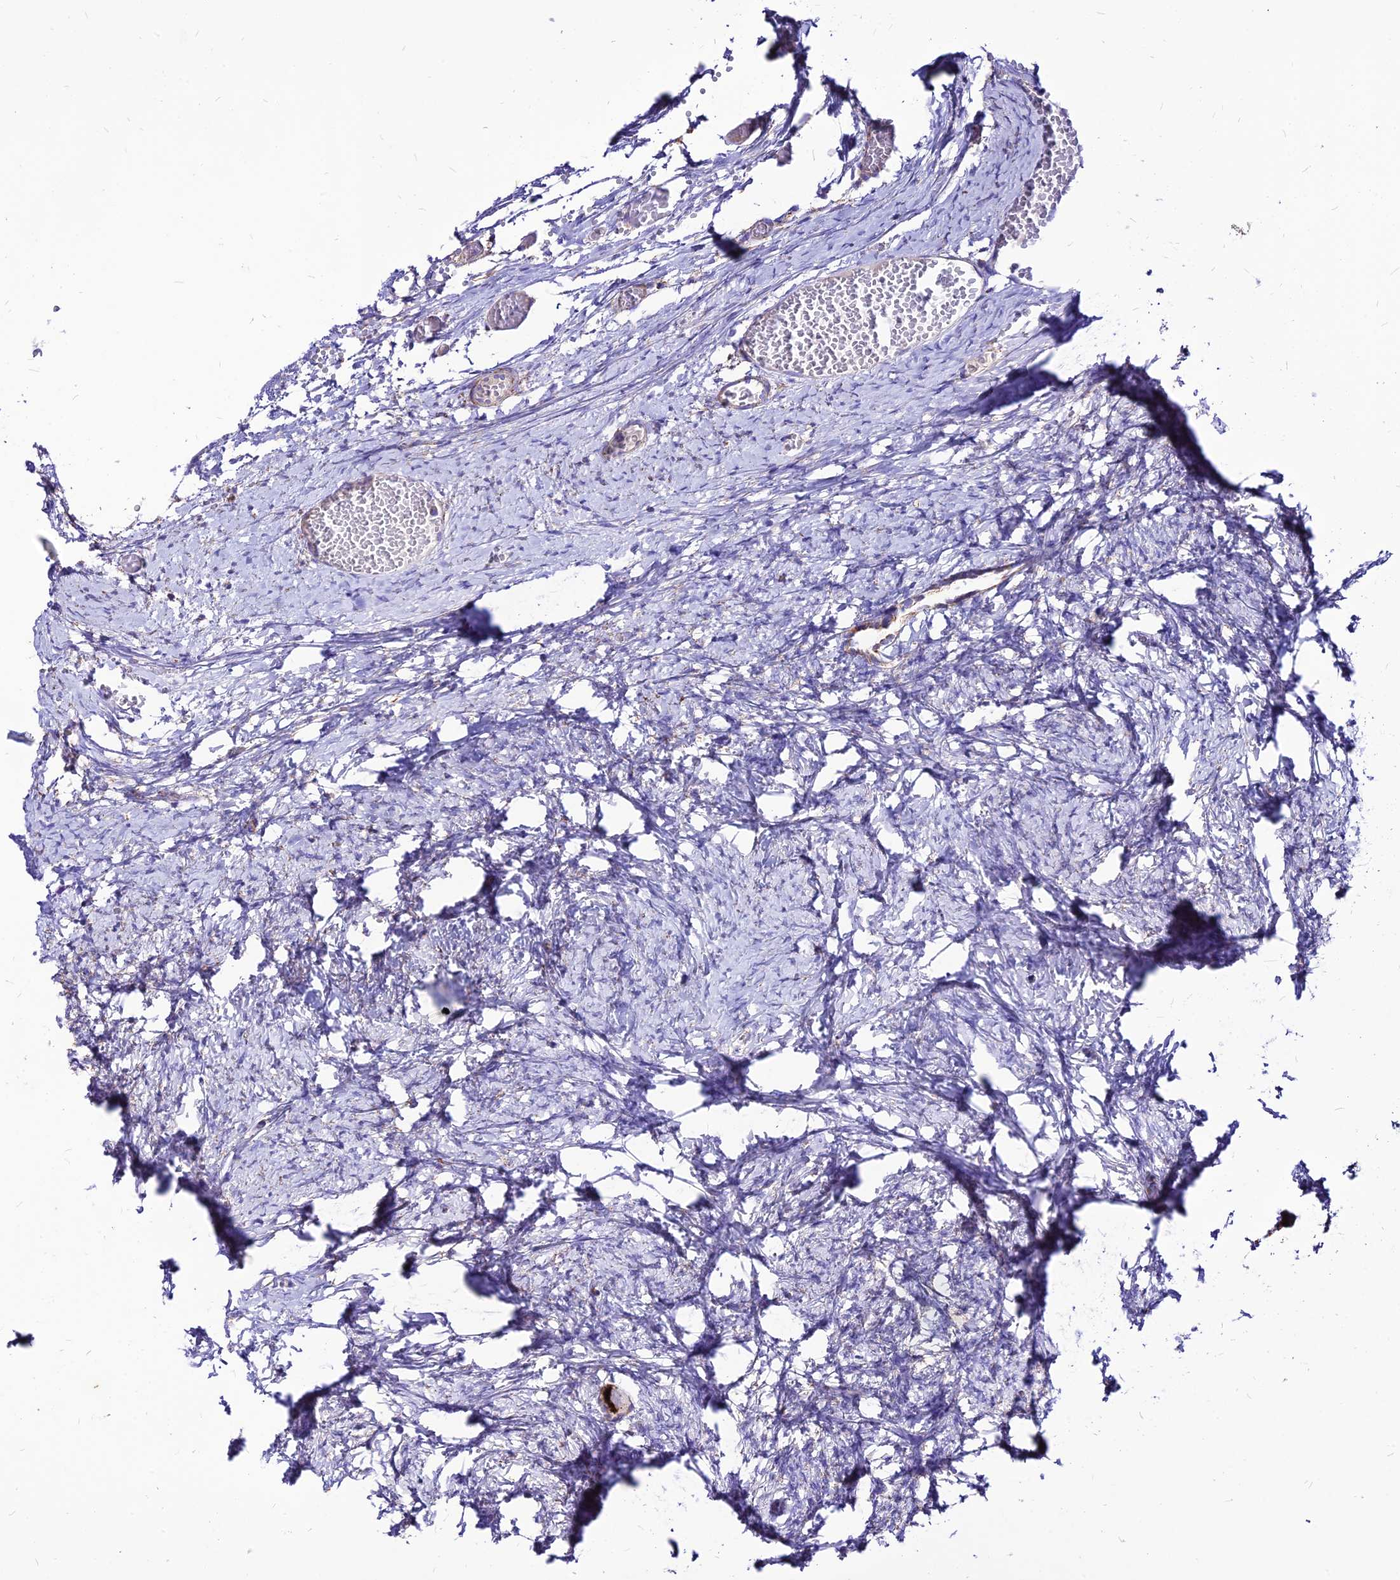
{"staining": {"intensity": "strong", "quantity": ">75%", "location": "cytoplasmic/membranous"}, "tissue": "ovary", "cell_type": "Follicle cells", "image_type": "normal", "snomed": [{"axis": "morphology", "description": "Normal tissue, NOS"}, {"axis": "topography", "description": "Ovary"}], "caption": "IHC of benign ovary reveals high levels of strong cytoplasmic/membranous positivity in about >75% of follicle cells. (IHC, brightfield microscopy, high magnification).", "gene": "ECI1", "patient": {"sex": "female", "age": 27}}